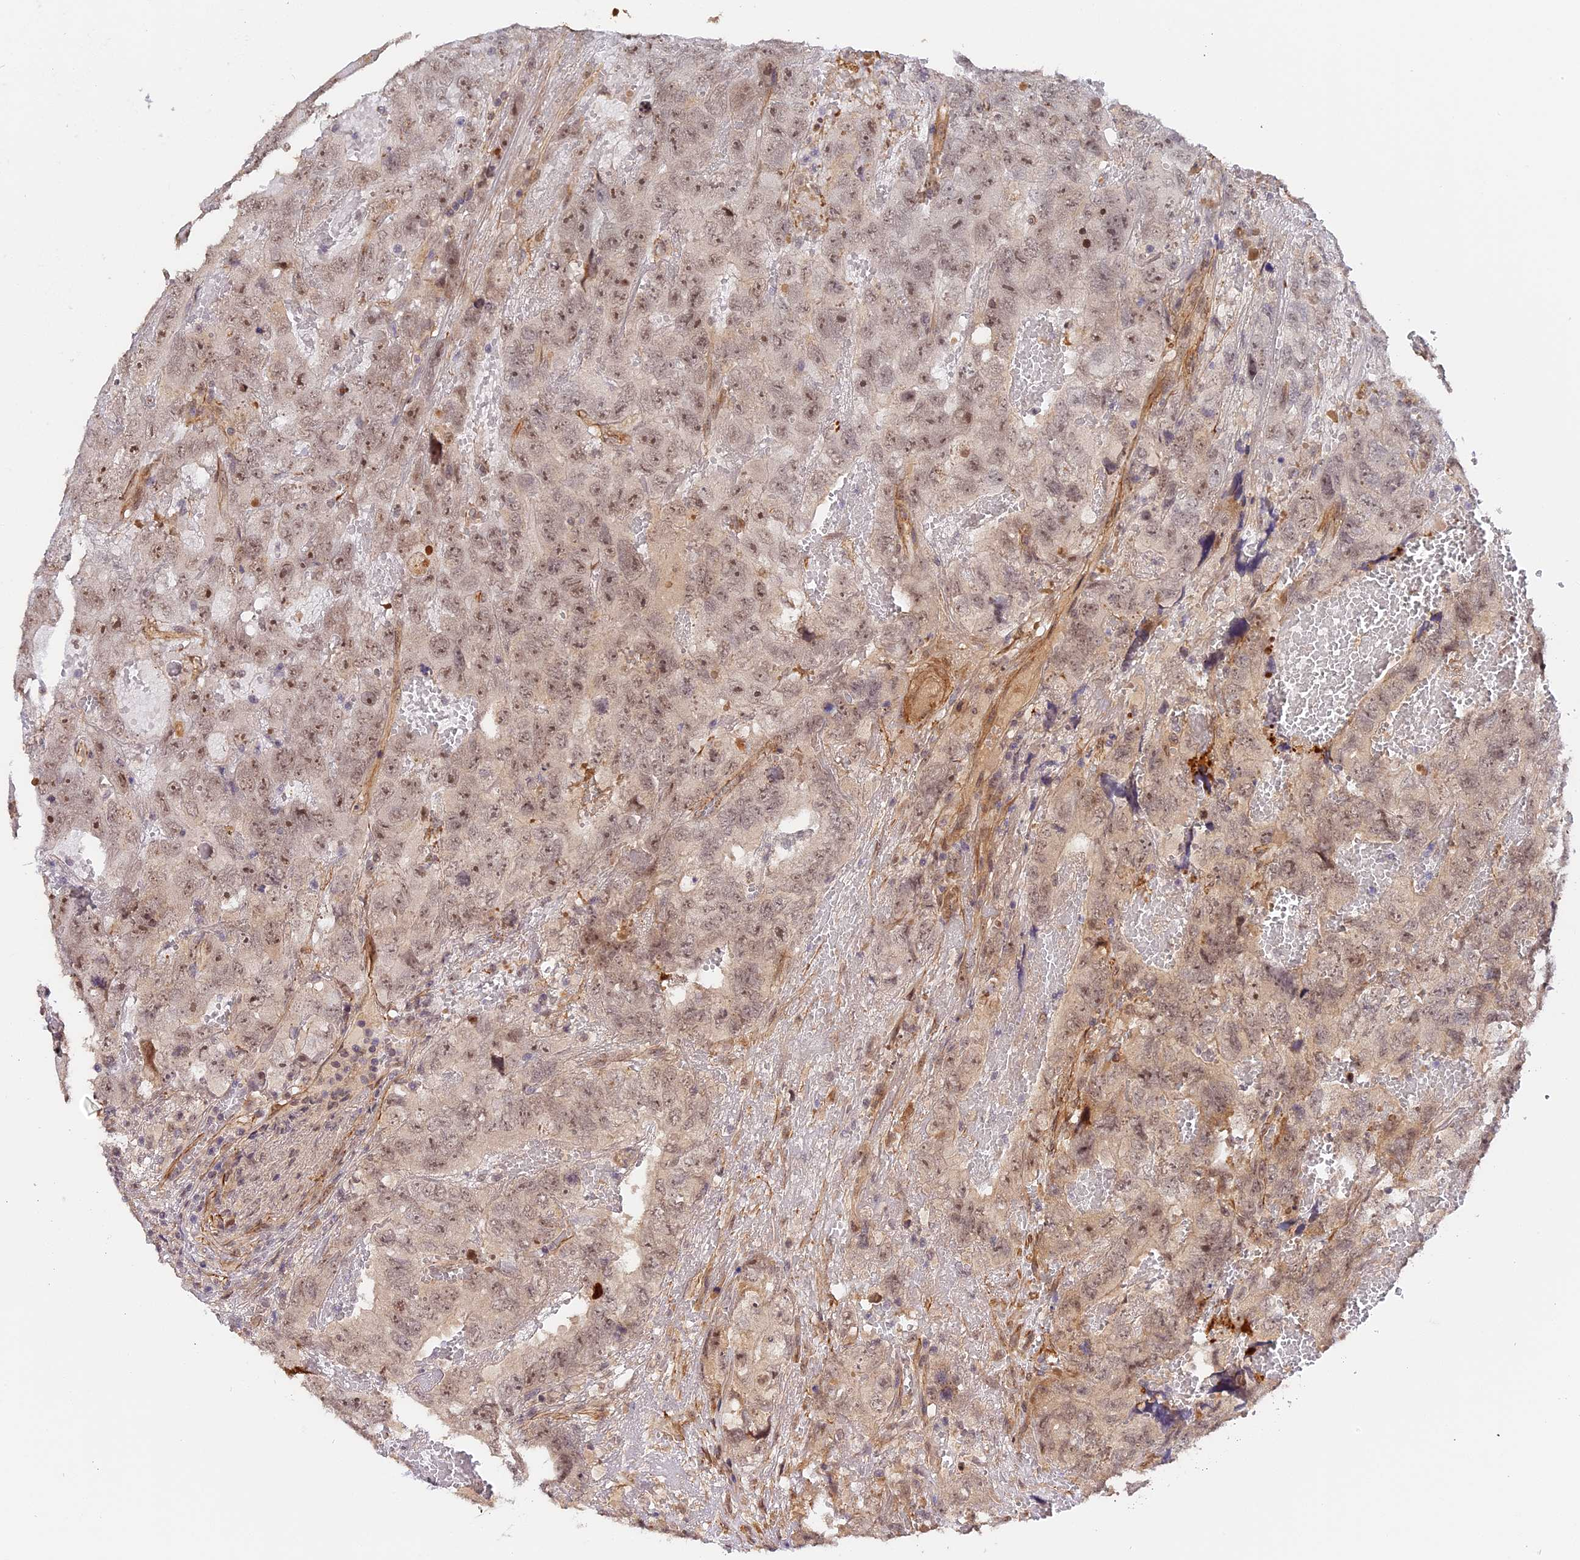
{"staining": {"intensity": "moderate", "quantity": "25%-75%", "location": "nuclear"}, "tissue": "testis cancer", "cell_type": "Tumor cells", "image_type": "cancer", "snomed": [{"axis": "morphology", "description": "Carcinoma, Embryonal, NOS"}, {"axis": "topography", "description": "Testis"}], "caption": "The micrograph shows a brown stain indicating the presence of a protein in the nuclear of tumor cells in testis cancer (embryonal carcinoma).", "gene": "IMPACT", "patient": {"sex": "male", "age": 45}}